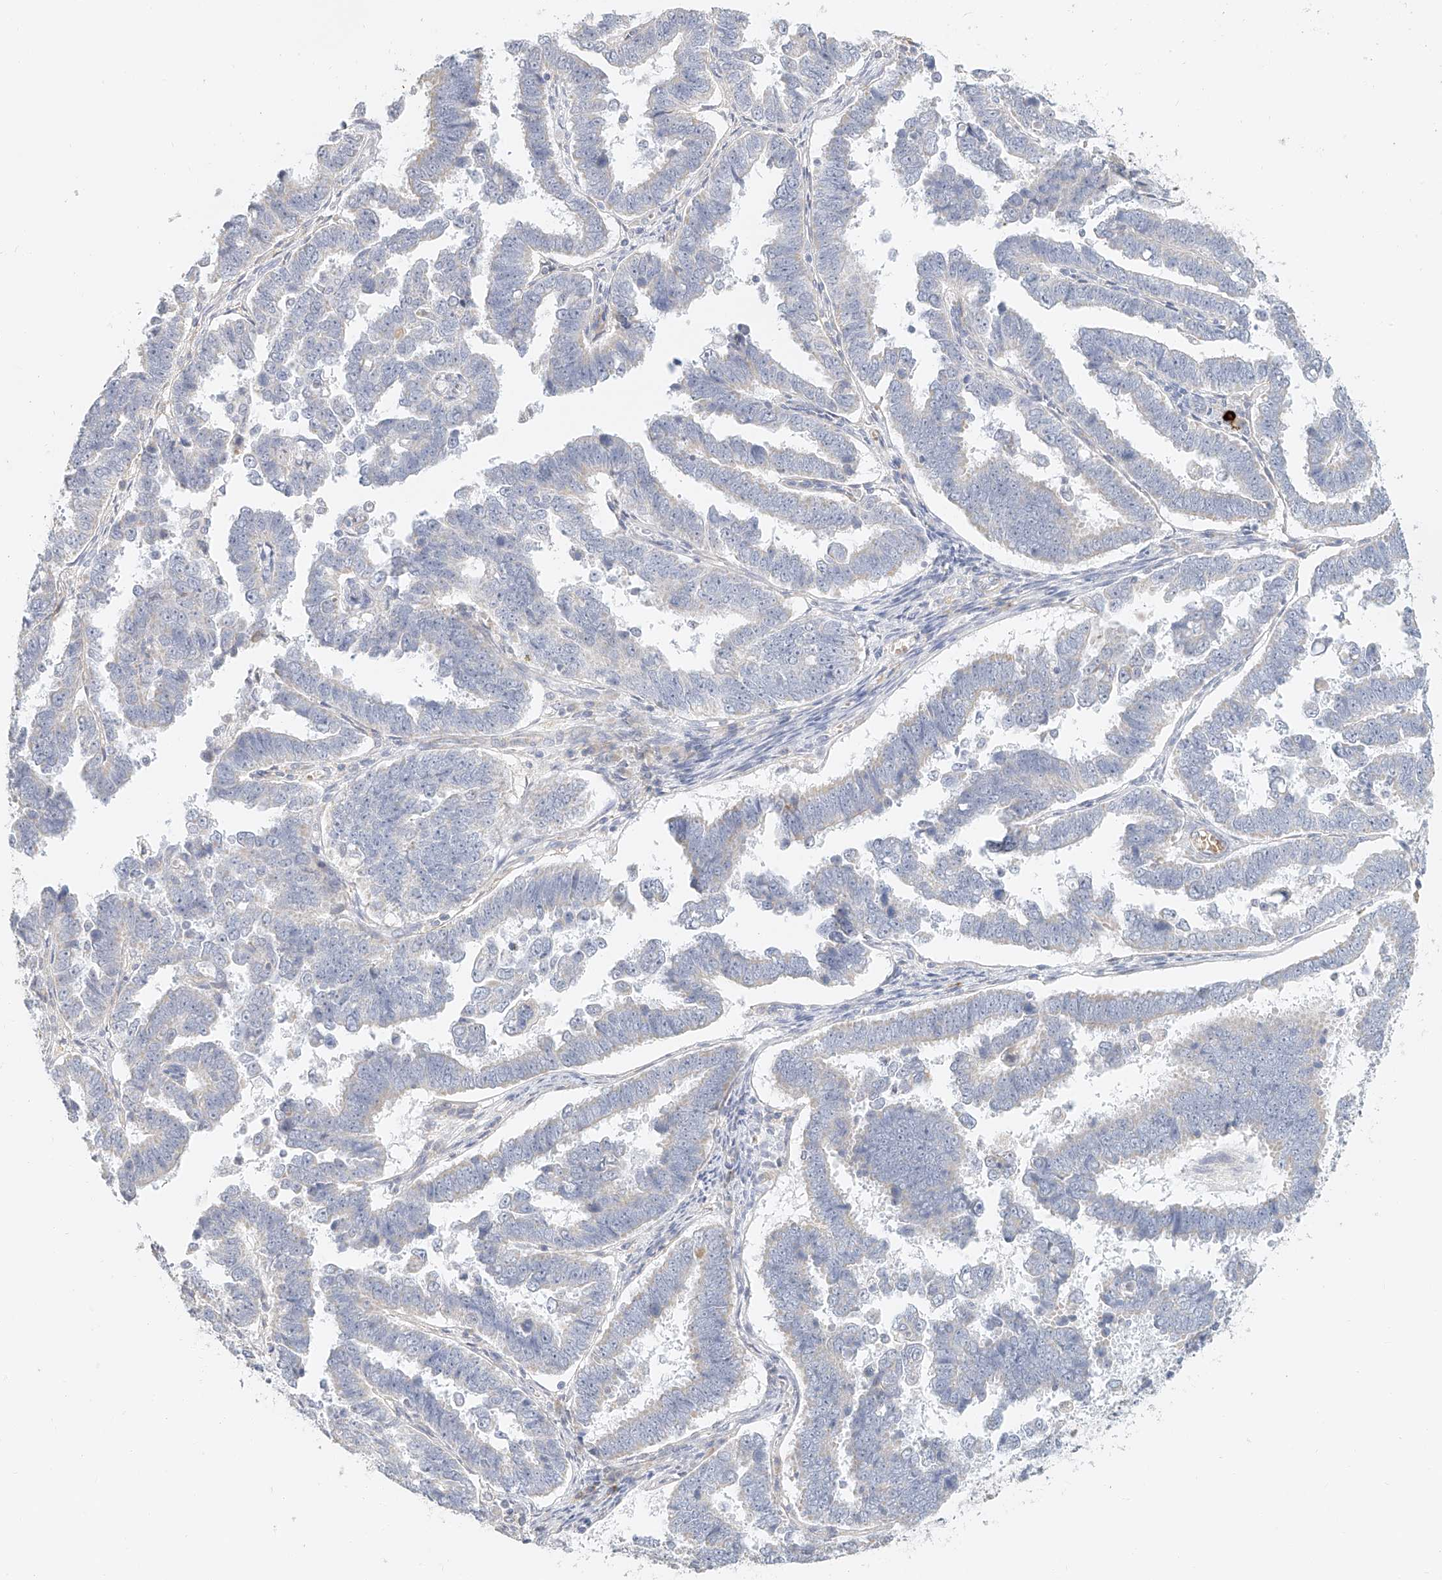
{"staining": {"intensity": "negative", "quantity": "none", "location": "none"}, "tissue": "endometrial cancer", "cell_type": "Tumor cells", "image_type": "cancer", "snomed": [{"axis": "morphology", "description": "Adenocarcinoma, NOS"}, {"axis": "topography", "description": "Endometrium"}], "caption": "High power microscopy image of an IHC histopathology image of endometrial adenocarcinoma, revealing no significant expression in tumor cells. The staining is performed using DAB brown chromogen with nuclei counter-stained in using hematoxylin.", "gene": "CXorf58", "patient": {"sex": "female", "age": 75}}